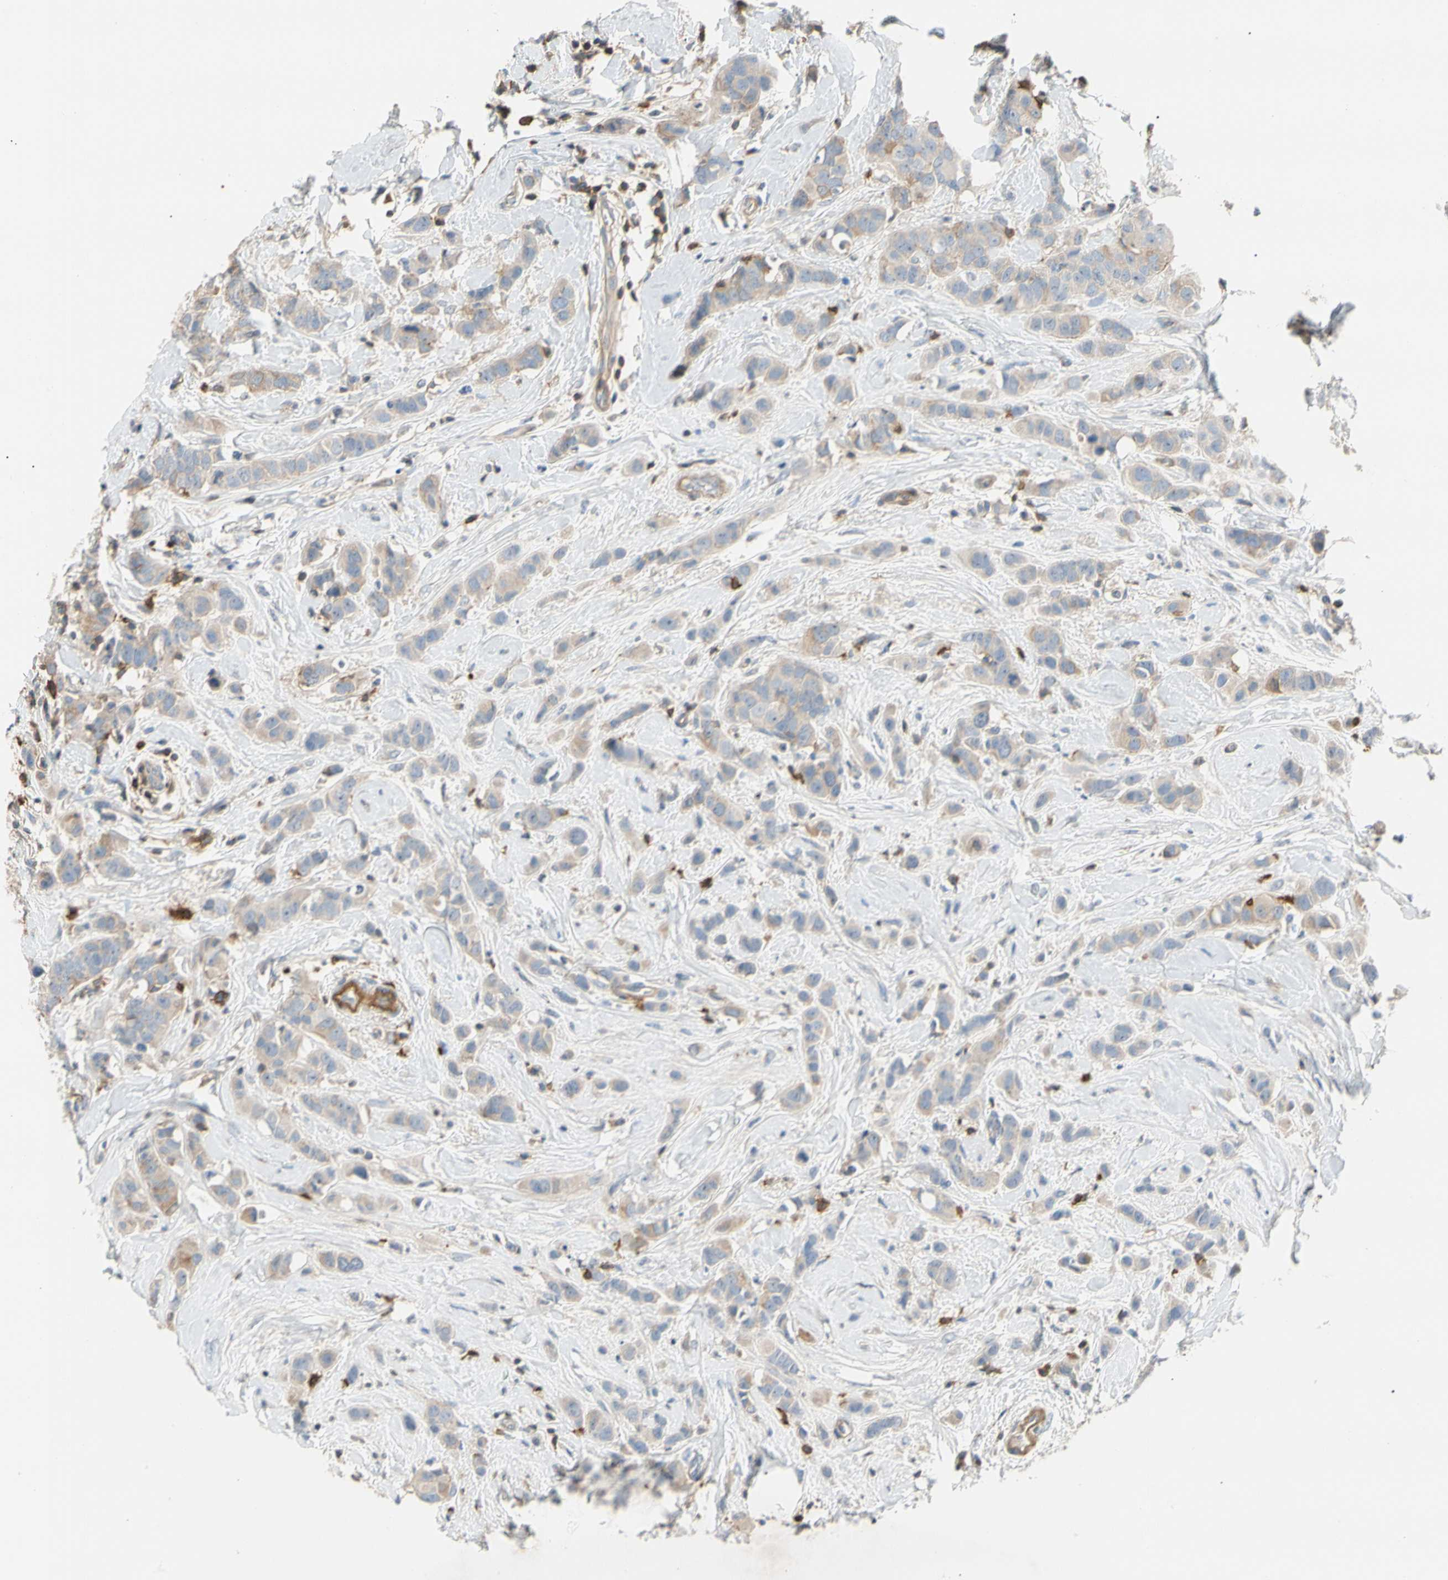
{"staining": {"intensity": "weak", "quantity": ">75%", "location": "cytoplasmic/membranous"}, "tissue": "breast cancer", "cell_type": "Tumor cells", "image_type": "cancer", "snomed": [{"axis": "morphology", "description": "Normal tissue, NOS"}, {"axis": "morphology", "description": "Duct carcinoma"}, {"axis": "topography", "description": "Breast"}], "caption": "This micrograph demonstrates infiltrating ductal carcinoma (breast) stained with IHC to label a protein in brown. The cytoplasmic/membranous of tumor cells show weak positivity for the protein. Nuclei are counter-stained blue.", "gene": "TNFRSF18", "patient": {"sex": "female", "age": 50}}